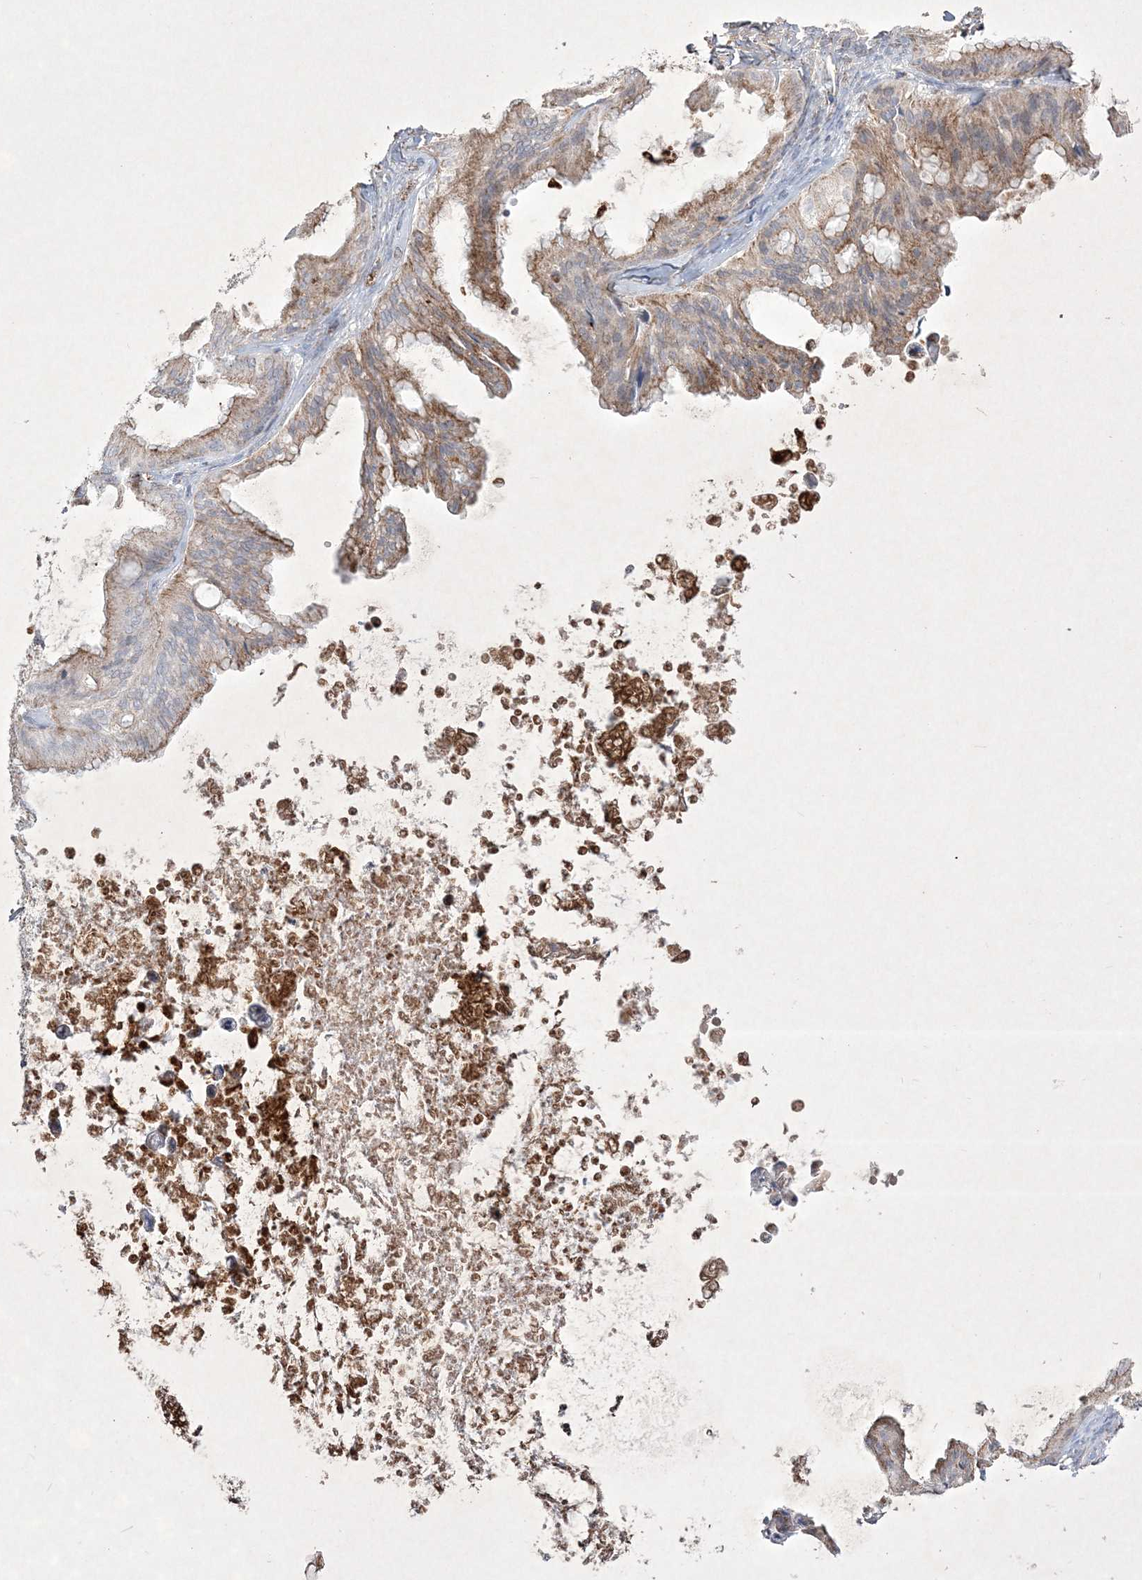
{"staining": {"intensity": "moderate", "quantity": "25%-75%", "location": "cytoplasmic/membranous"}, "tissue": "ovarian cancer", "cell_type": "Tumor cells", "image_type": "cancer", "snomed": [{"axis": "morphology", "description": "Cystadenocarcinoma, mucinous, NOS"}, {"axis": "topography", "description": "Ovary"}], "caption": "DAB immunohistochemical staining of human ovarian cancer (mucinous cystadenocarcinoma) shows moderate cytoplasmic/membranous protein staining in about 25%-75% of tumor cells. (IHC, brightfield microscopy, high magnification).", "gene": "RICTOR", "patient": {"sex": "female", "age": 71}}